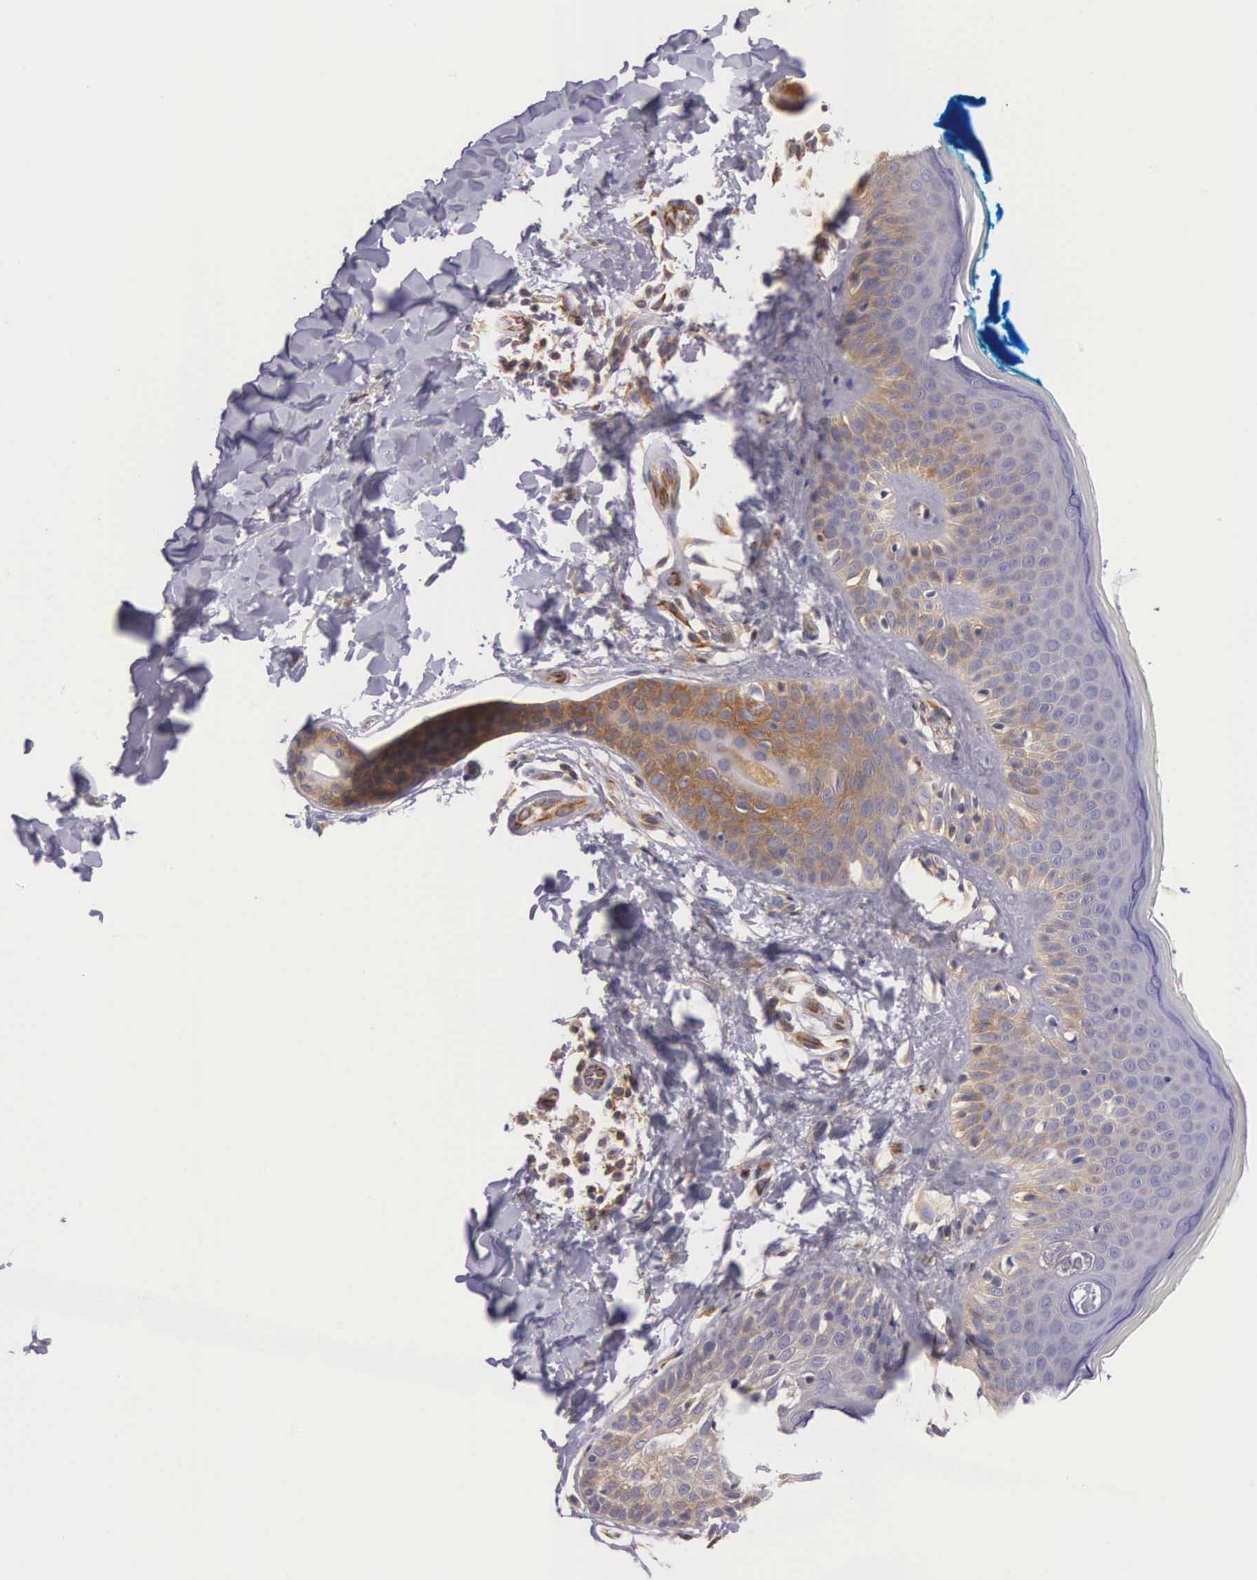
{"staining": {"intensity": "weak", "quantity": ">75%", "location": "cytoplasmic/membranous"}, "tissue": "skin", "cell_type": "Fibroblasts", "image_type": "normal", "snomed": [{"axis": "morphology", "description": "Normal tissue, NOS"}, {"axis": "topography", "description": "Skin"}], "caption": "Immunohistochemistry (IHC) staining of normal skin, which demonstrates low levels of weak cytoplasmic/membranous positivity in about >75% of fibroblasts indicating weak cytoplasmic/membranous protein expression. The staining was performed using DAB (3,3'-diaminobenzidine) (brown) for protein detection and nuclei were counterstained in hematoxylin (blue).", "gene": "OSBPL3", "patient": {"sex": "female", "age": 56}}